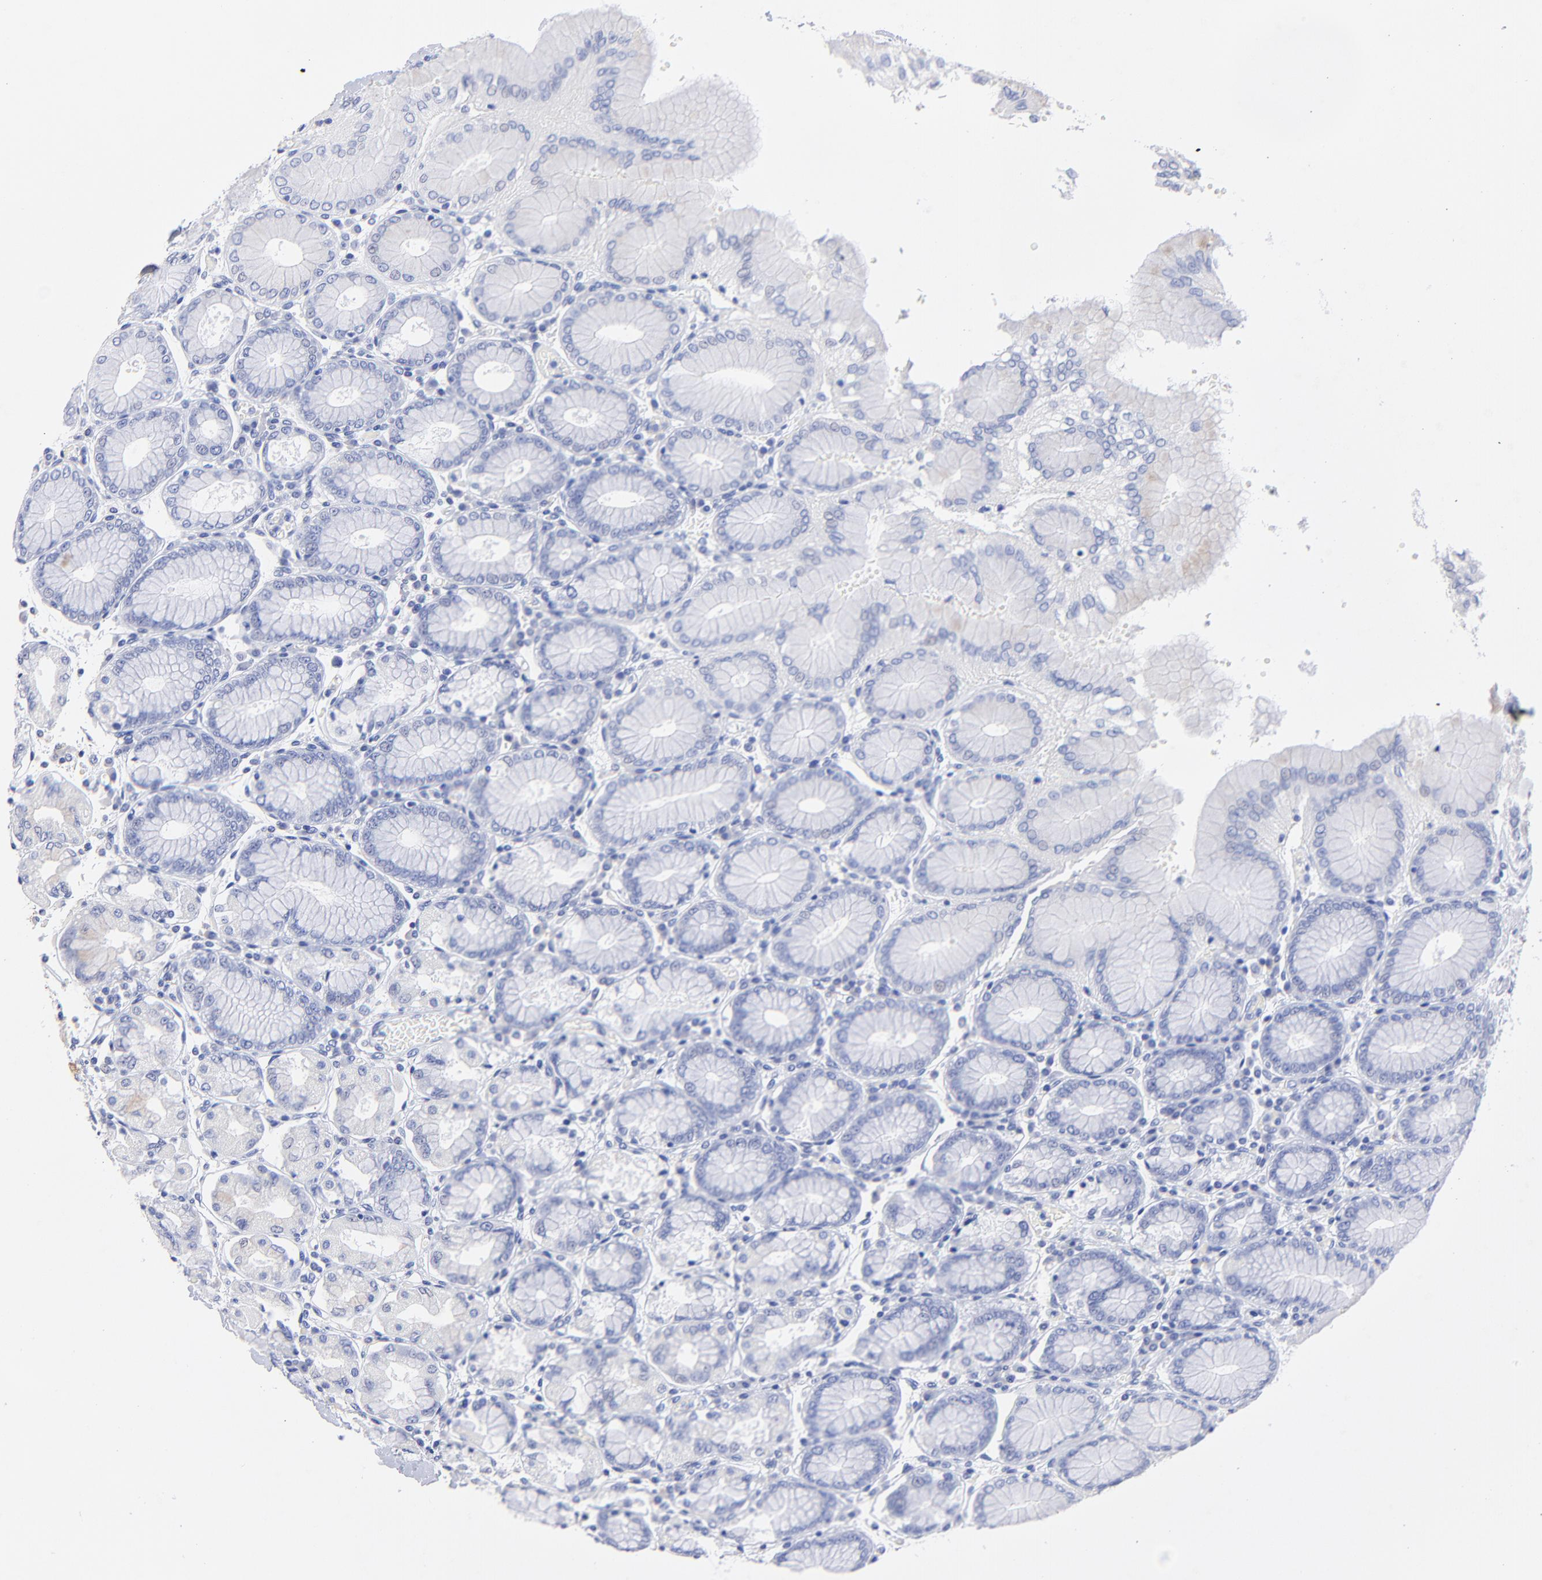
{"staining": {"intensity": "negative", "quantity": "none", "location": "none"}, "tissue": "stomach", "cell_type": "Glandular cells", "image_type": "normal", "snomed": [{"axis": "morphology", "description": "Normal tissue, NOS"}, {"axis": "topography", "description": "Stomach, upper"}, {"axis": "topography", "description": "Stomach"}], "caption": "Protein analysis of benign stomach reveals no significant staining in glandular cells.", "gene": "HORMAD2", "patient": {"sex": "male", "age": 76}}